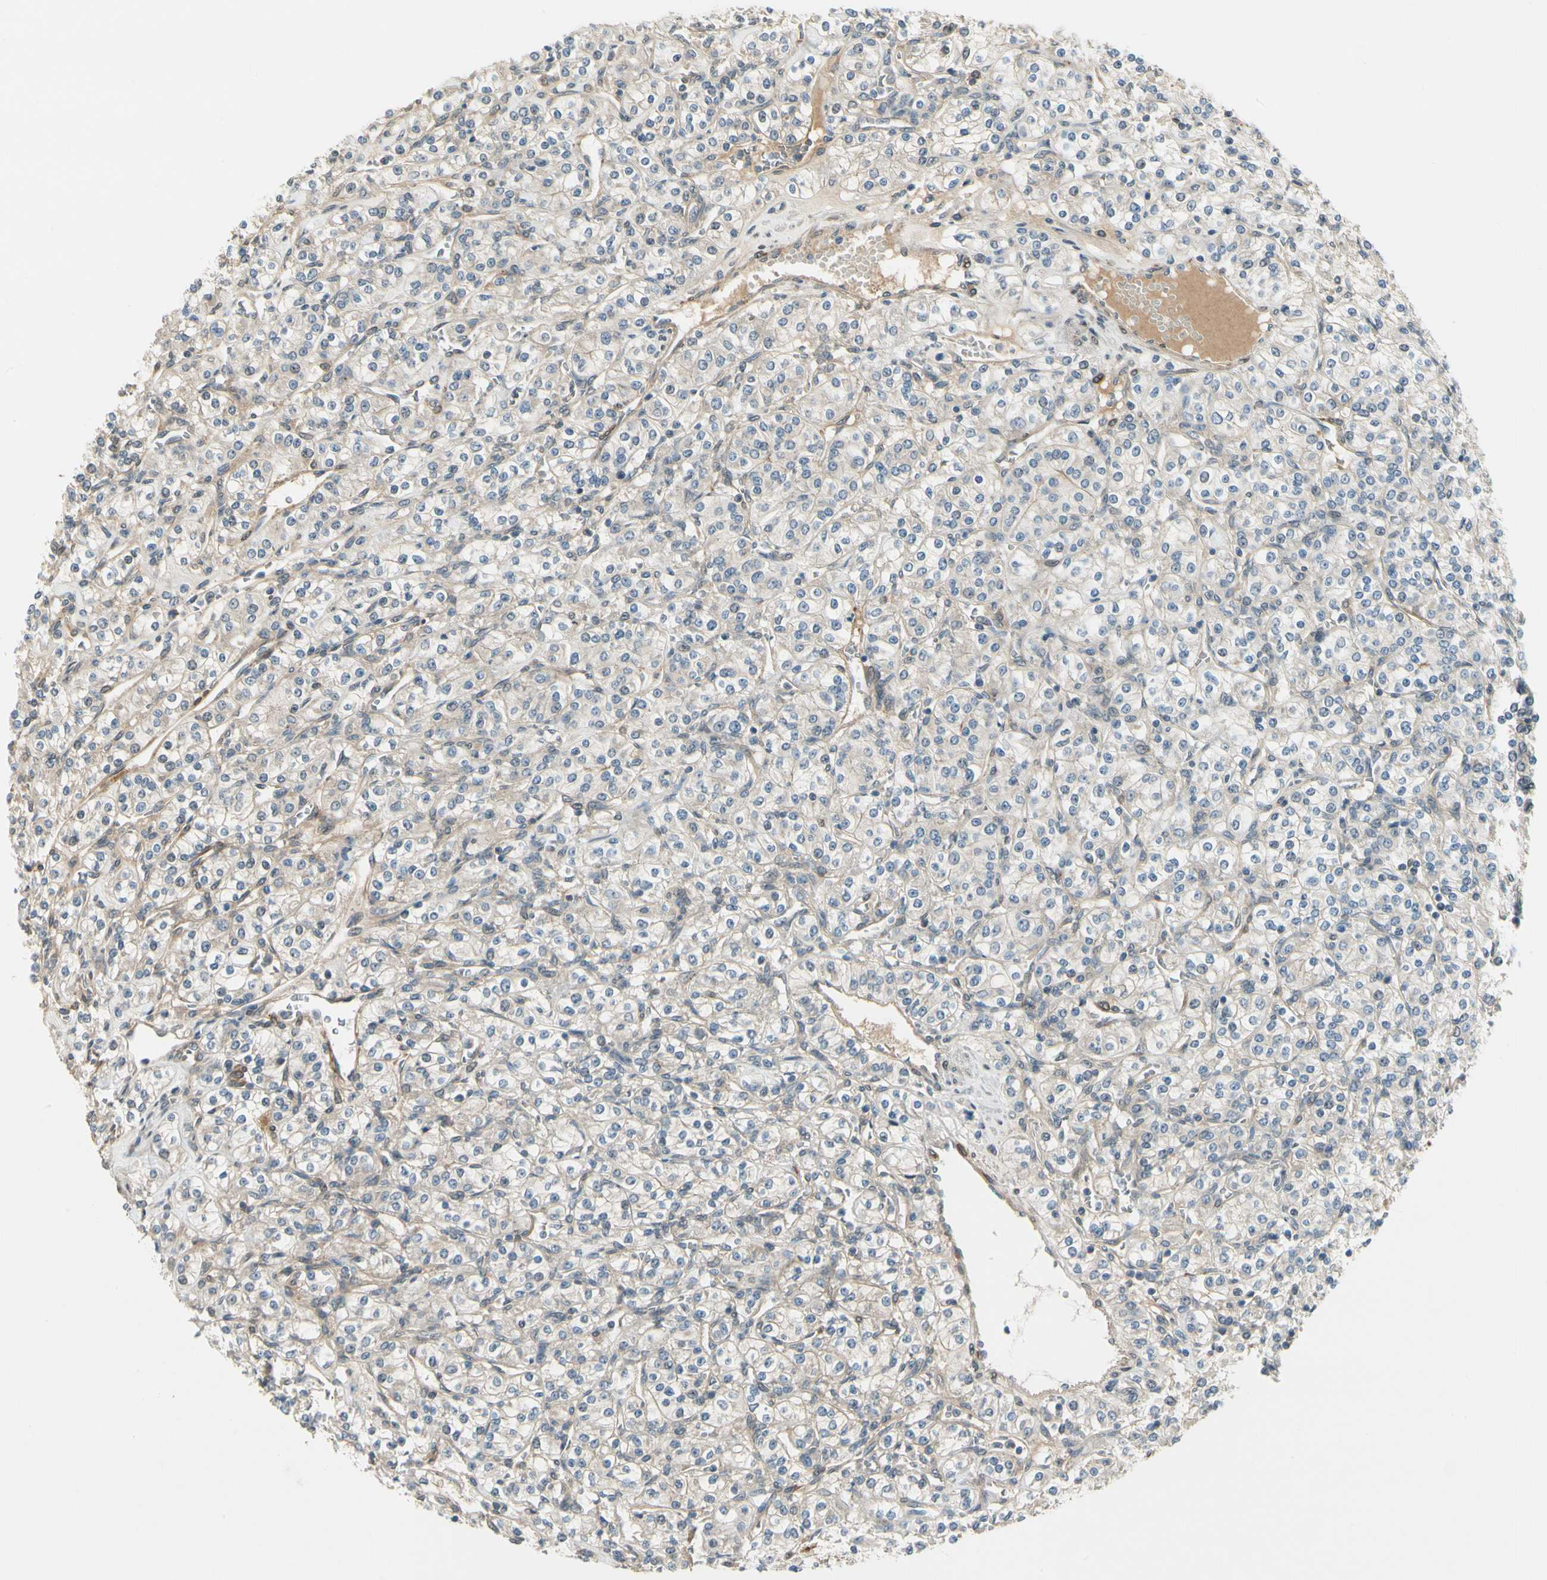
{"staining": {"intensity": "negative", "quantity": "none", "location": "none"}, "tissue": "renal cancer", "cell_type": "Tumor cells", "image_type": "cancer", "snomed": [{"axis": "morphology", "description": "Adenocarcinoma, NOS"}, {"axis": "topography", "description": "Kidney"}], "caption": "This micrograph is of renal cancer (adenocarcinoma) stained with immunohistochemistry to label a protein in brown with the nuclei are counter-stained blue. There is no positivity in tumor cells.", "gene": "EPHB3", "patient": {"sex": "male", "age": 77}}